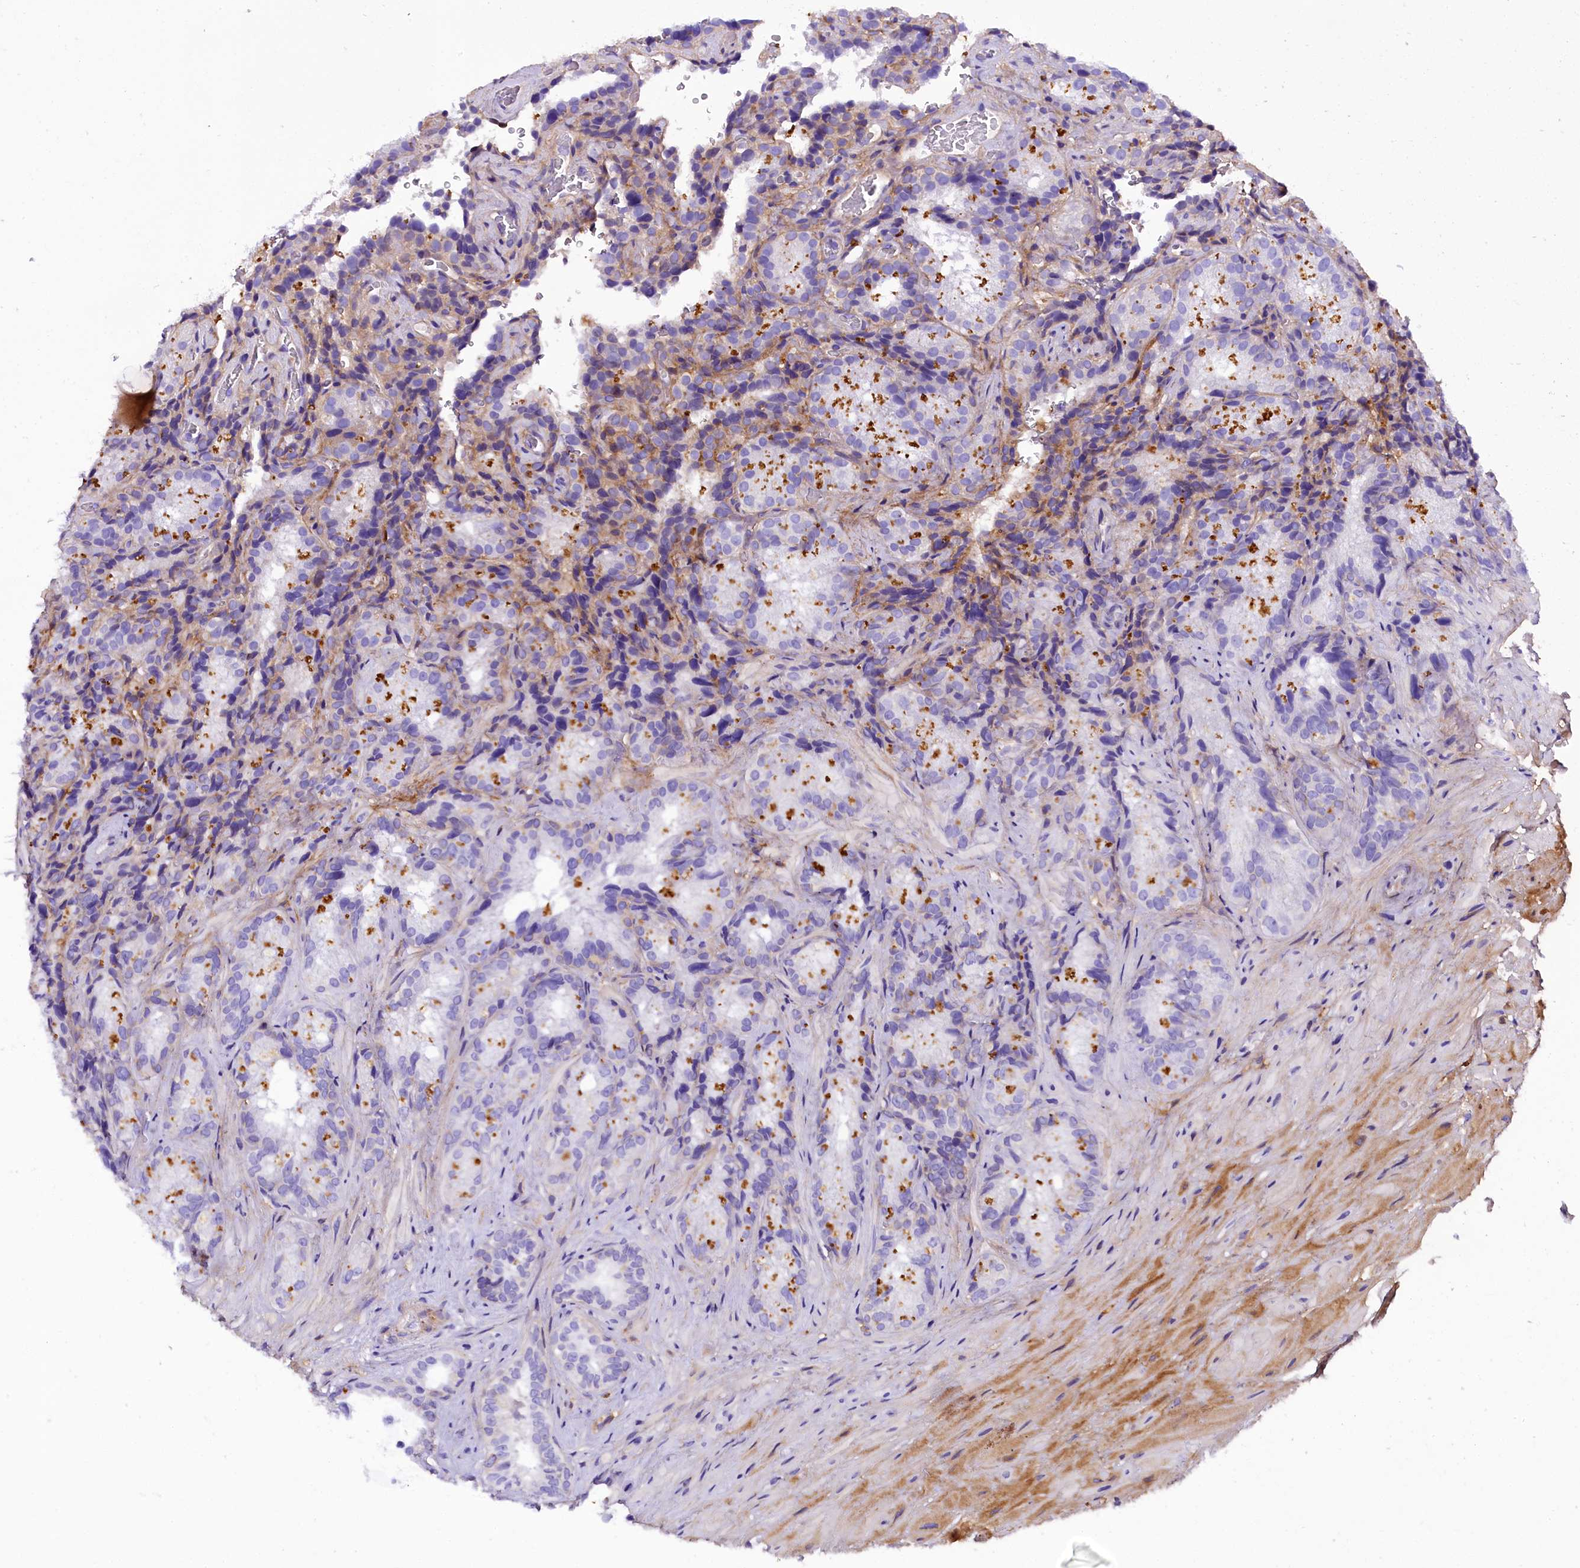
{"staining": {"intensity": "moderate", "quantity": "<25%", "location": "cytoplasmic/membranous"}, "tissue": "seminal vesicle", "cell_type": "Glandular cells", "image_type": "normal", "snomed": [{"axis": "morphology", "description": "Normal tissue, NOS"}, {"axis": "topography", "description": "Seminal veicle"}], "caption": "A low amount of moderate cytoplasmic/membranous positivity is present in approximately <25% of glandular cells in normal seminal vesicle.", "gene": "SOD3", "patient": {"sex": "male", "age": 58}}